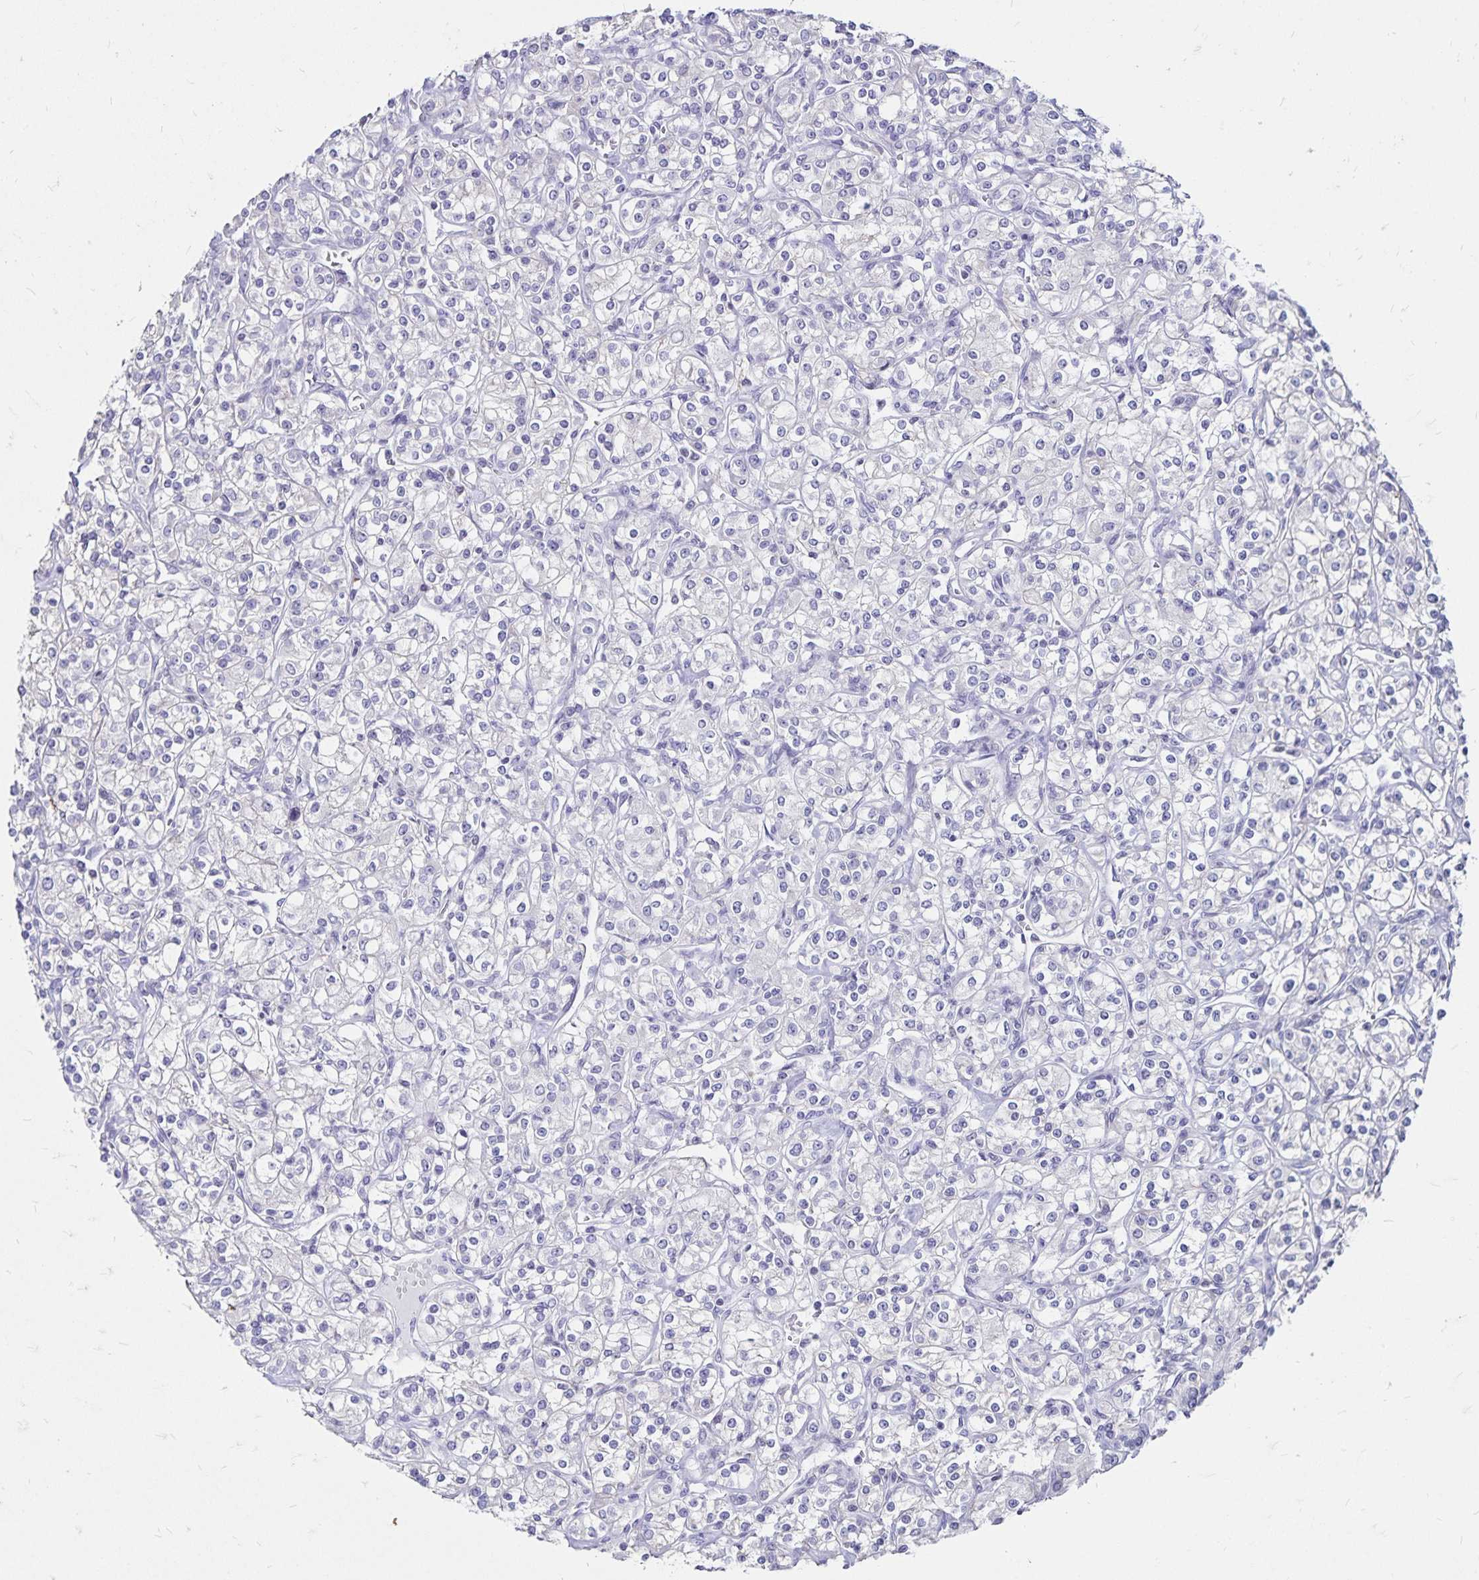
{"staining": {"intensity": "negative", "quantity": "none", "location": "none"}, "tissue": "renal cancer", "cell_type": "Tumor cells", "image_type": "cancer", "snomed": [{"axis": "morphology", "description": "Adenocarcinoma, NOS"}, {"axis": "topography", "description": "Kidney"}], "caption": "Immunohistochemistry (IHC) micrograph of neoplastic tissue: renal adenocarcinoma stained with DAB displays no significant protein staining in tumor cells.", "gene": "IKZF1", "patient": {"sex": "male", "age": 77}}